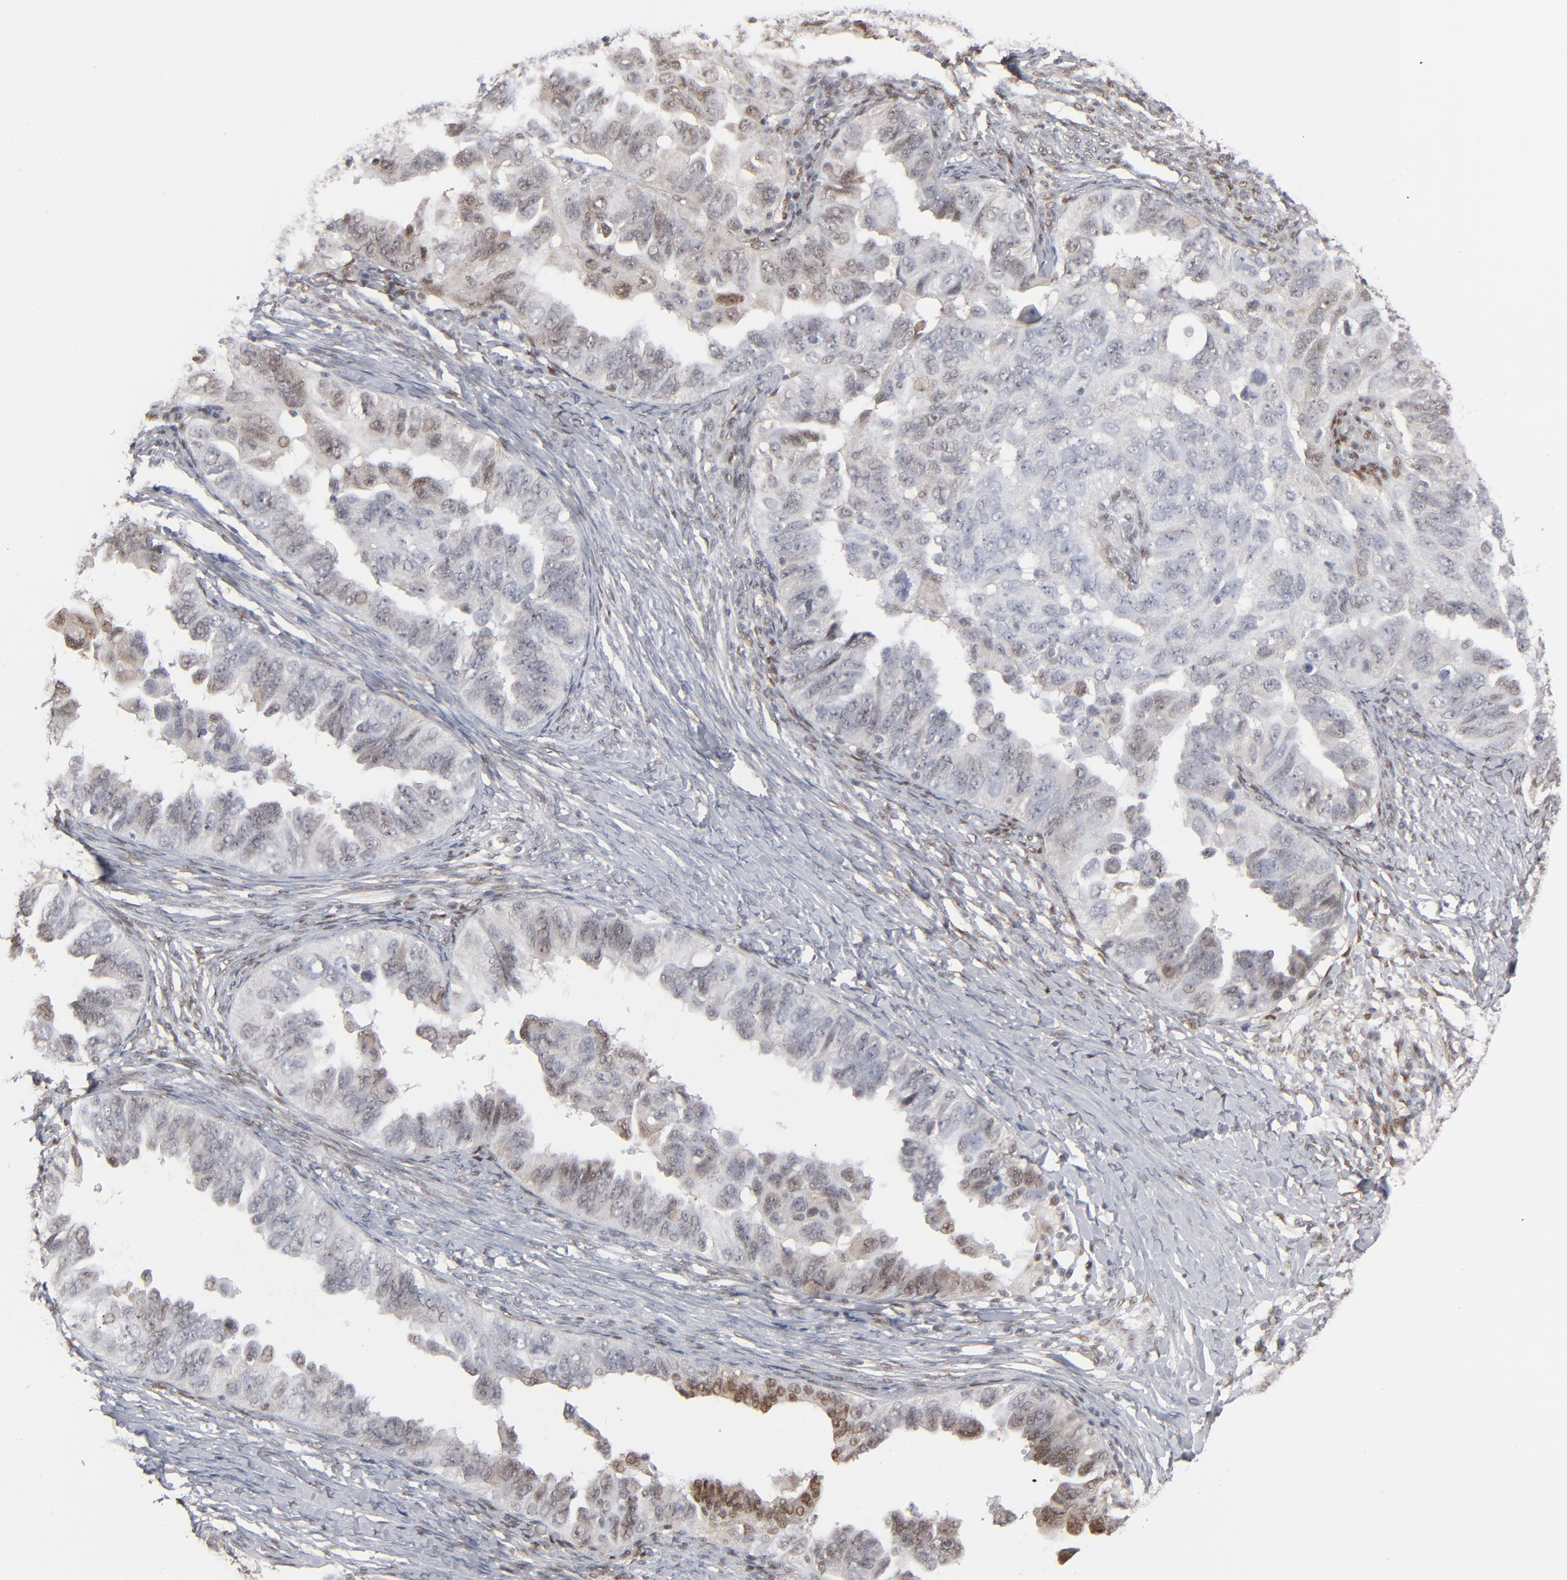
{"staining": {"intensity": "weak", "quantity": "<25%", "location": "cytoplasmic/membranous,nuclear"}, "tissue": "ovarian cancer", "cell_type": "Tumor cells", "image_type": "cancer", "snomed": [{"axis": "morphology", "description": "Cystadenocarcinoma, serous, NOS"}, {"axis": "topography", "description": "Ovary"}], "caption": "Ovarian cancer (serous cystadenocarcinoma) stained for a protein using immunohistochemistry exhibits no expression tumor cells.", "gene": "IRF9", "patient": {"sex": "female", "age": 82}}